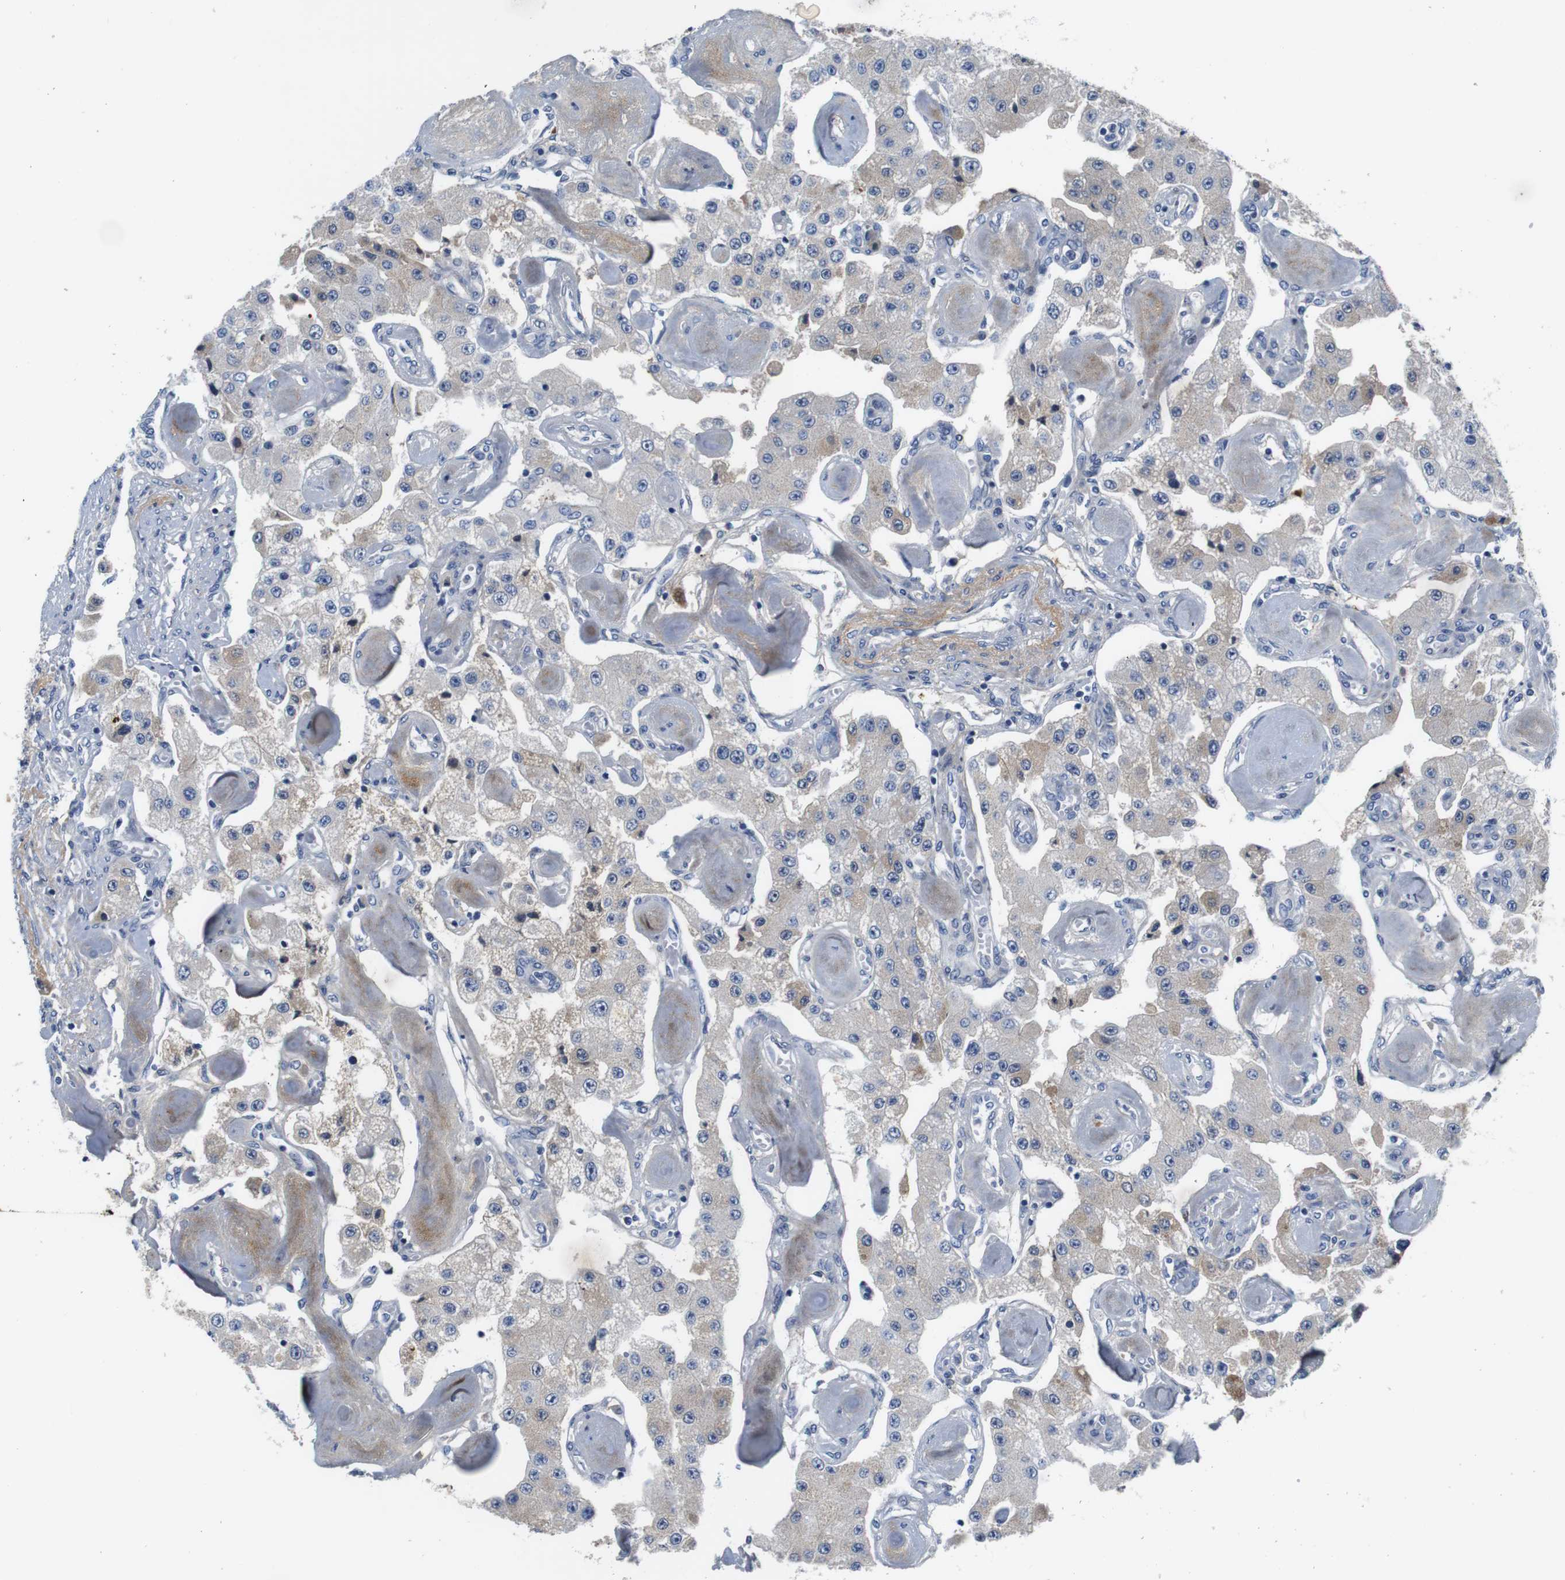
{"staining": {"intensity": "negative", "quantity": "none", "location": "none"}, "tissue": "carcinoid", "cell_type": "Tumor cells", "image_type": "cancer", "snomed": [{"axis": "morphology", "description": "Carcinoid, malignant, NOS"}, {"axis": "topography", "description": "Pancreas"}], "caption": "Histopathology image shows no protein staining in tumor cells of carcinoid (malignant) tissue. (DAB (3,3'-diaminobenzidine) IHC visualized using brightfield microscopy, high magnification).", "gene": "IGKC", "patient": {"sex": "male", "age": 41}}